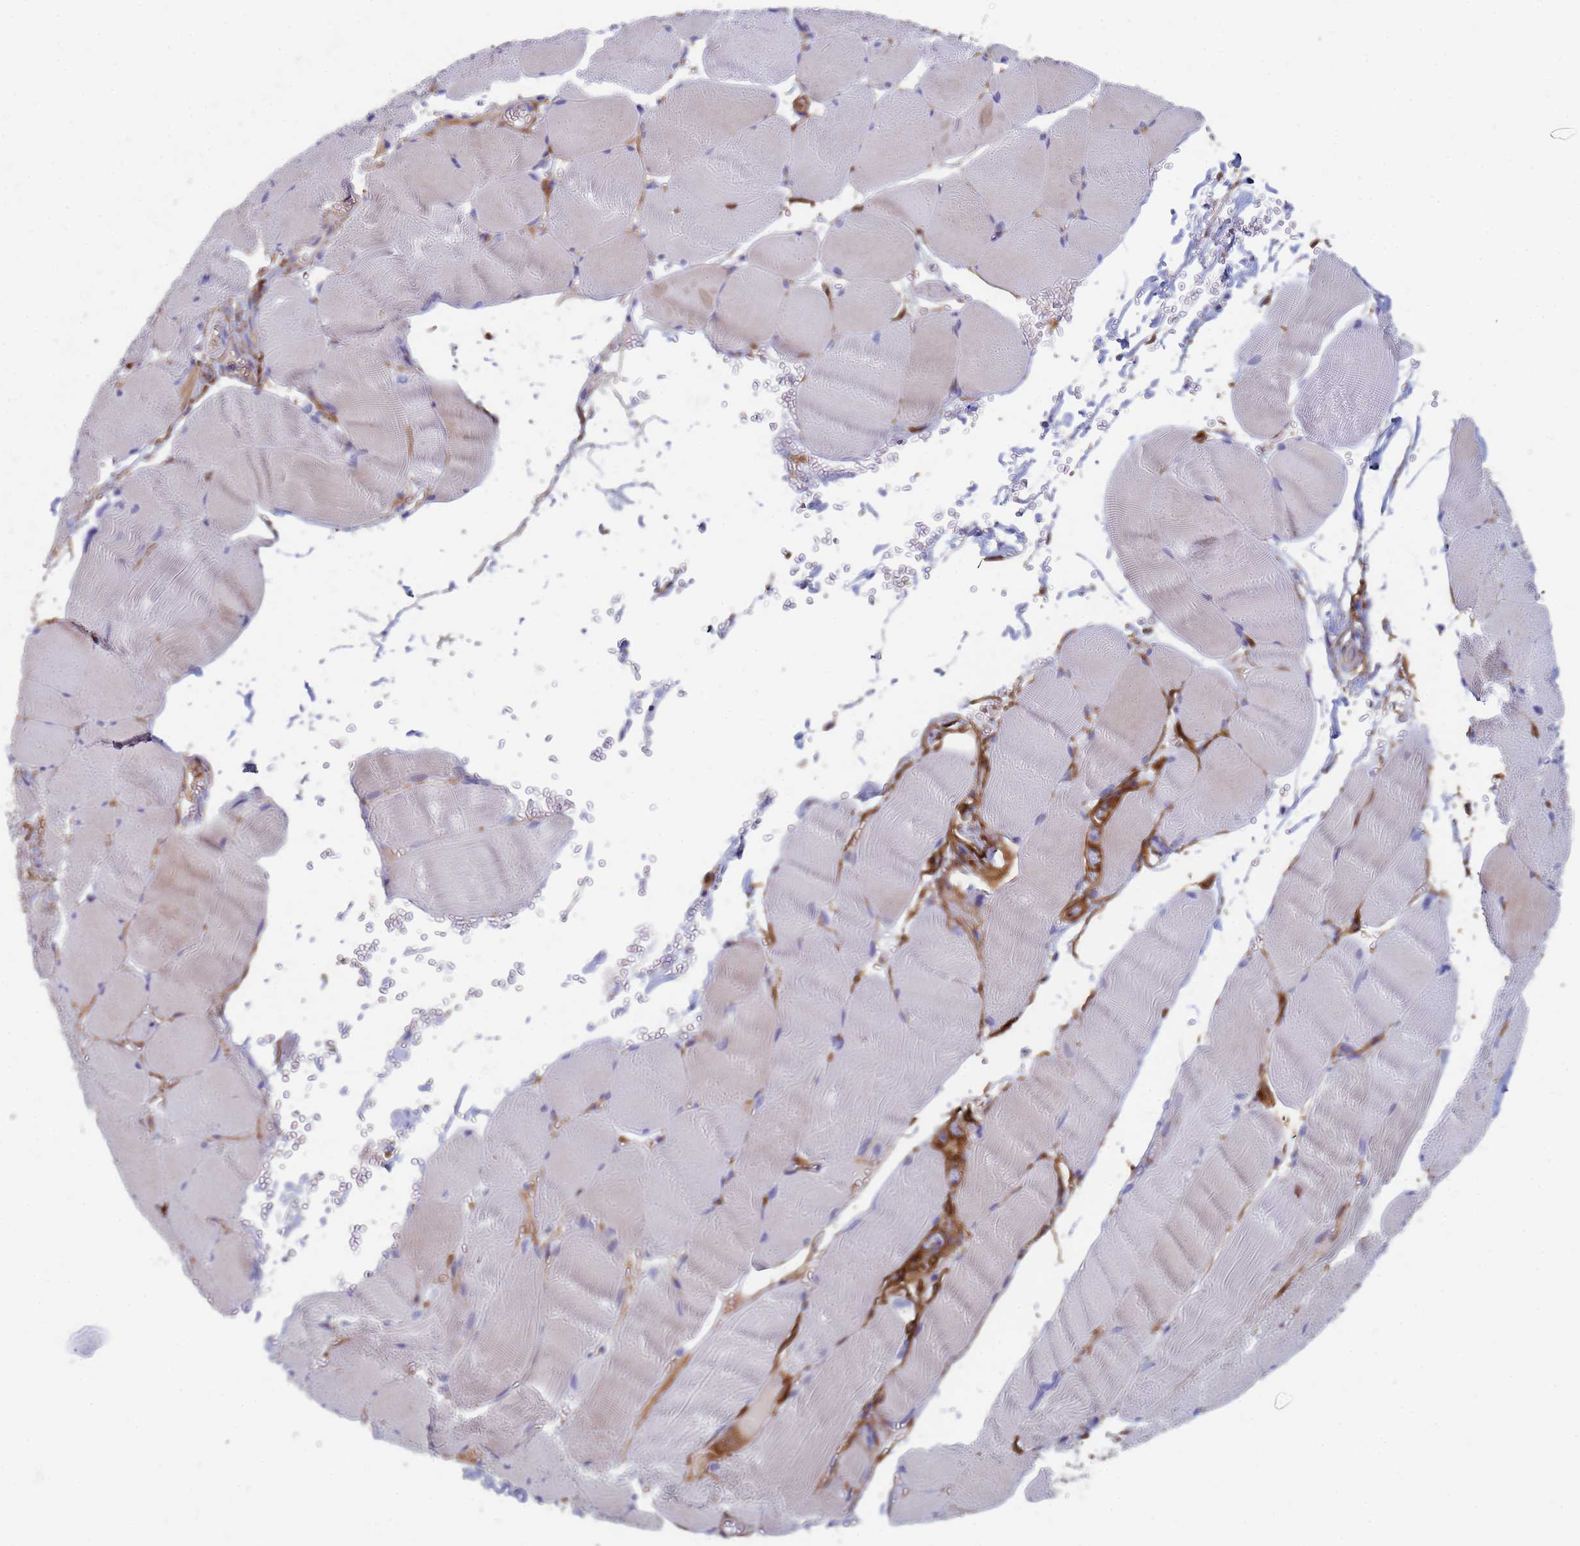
{"staining": {"intensity": "moderate", "quantity": ">75%", "location": "nuclear"}, "tissue": "adipose tissue", "cell_type": "Adipocytes", "image_type": "normal", "snomed": [{"axis": "morphology", "description": "Normal tissue, NOS"}, {"axis": "topography", "description": "Skeletal muscle"}, {"axis": "topography", "description": "Peripheral nerve tissue"}], "caption": "Immunohistochemical staining of unremarkable adipose tissue displays >75% levels of moderate nuclear protein expression in approximately >75% of adipocytes.", "gene": "ABCA8", "patient": {"sex": "female", "age": 55}}